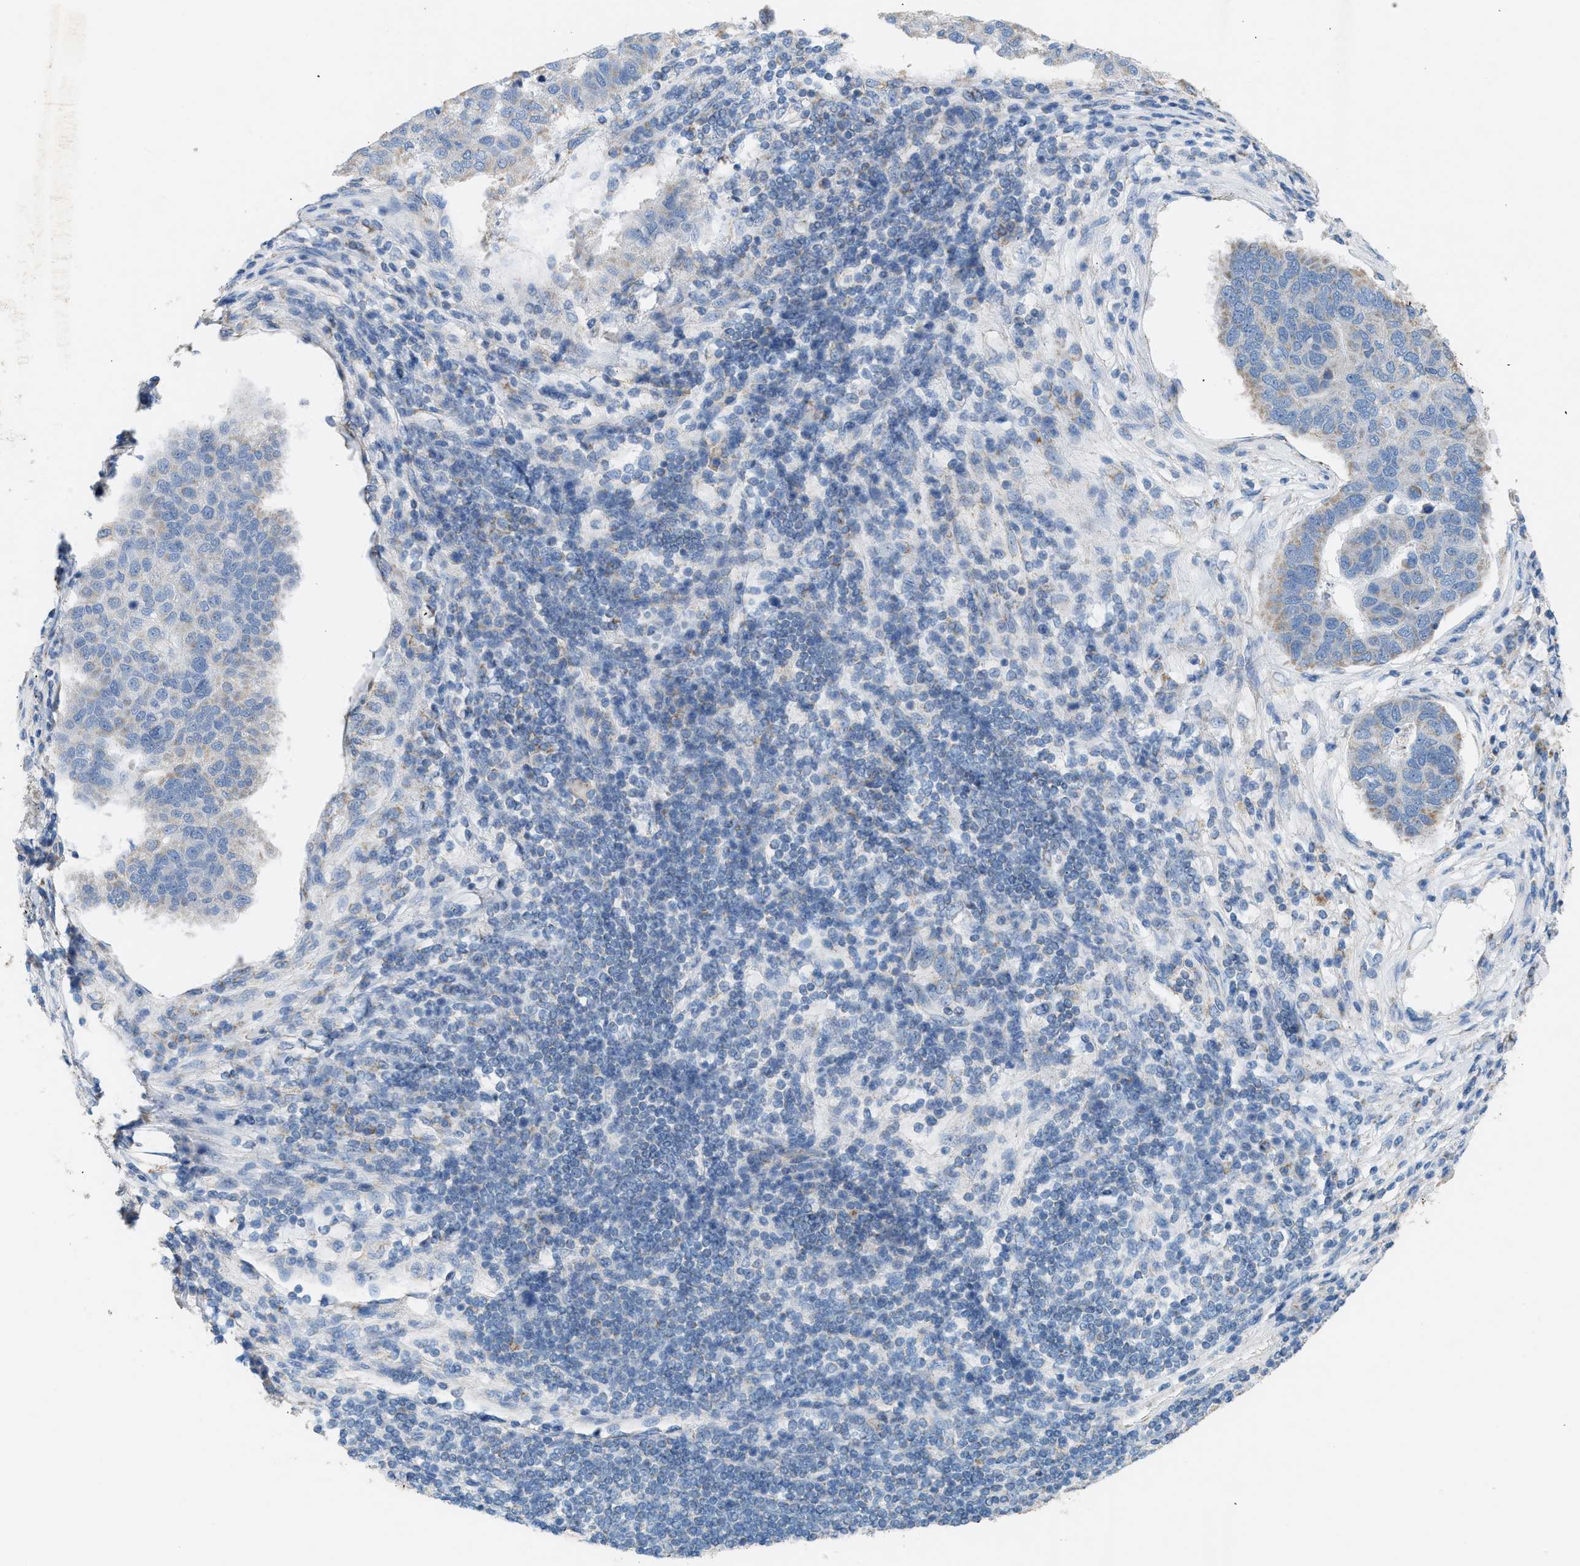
{"staining": {"intensity": "weak", "quantity": "<25%", "location": "cytoplasmic/membranous"}, "tissue": "pancreatic cancer", "cell_type": "Tumor cells", "image_type": "cancer", "snomed": [{"axis": "morphology", "description": "Adenocarcinoma, NOS"}, {"axis": "topography", "description": "Pancreas"}], "caption": "A high-resolution histopathology image shows IHC staining of pancreatic adenocarcinoma, which reveals no significant positivity in tumor cells.", "gene": "NDUFS8", "patient": {"sex": "female", "age": 61}}